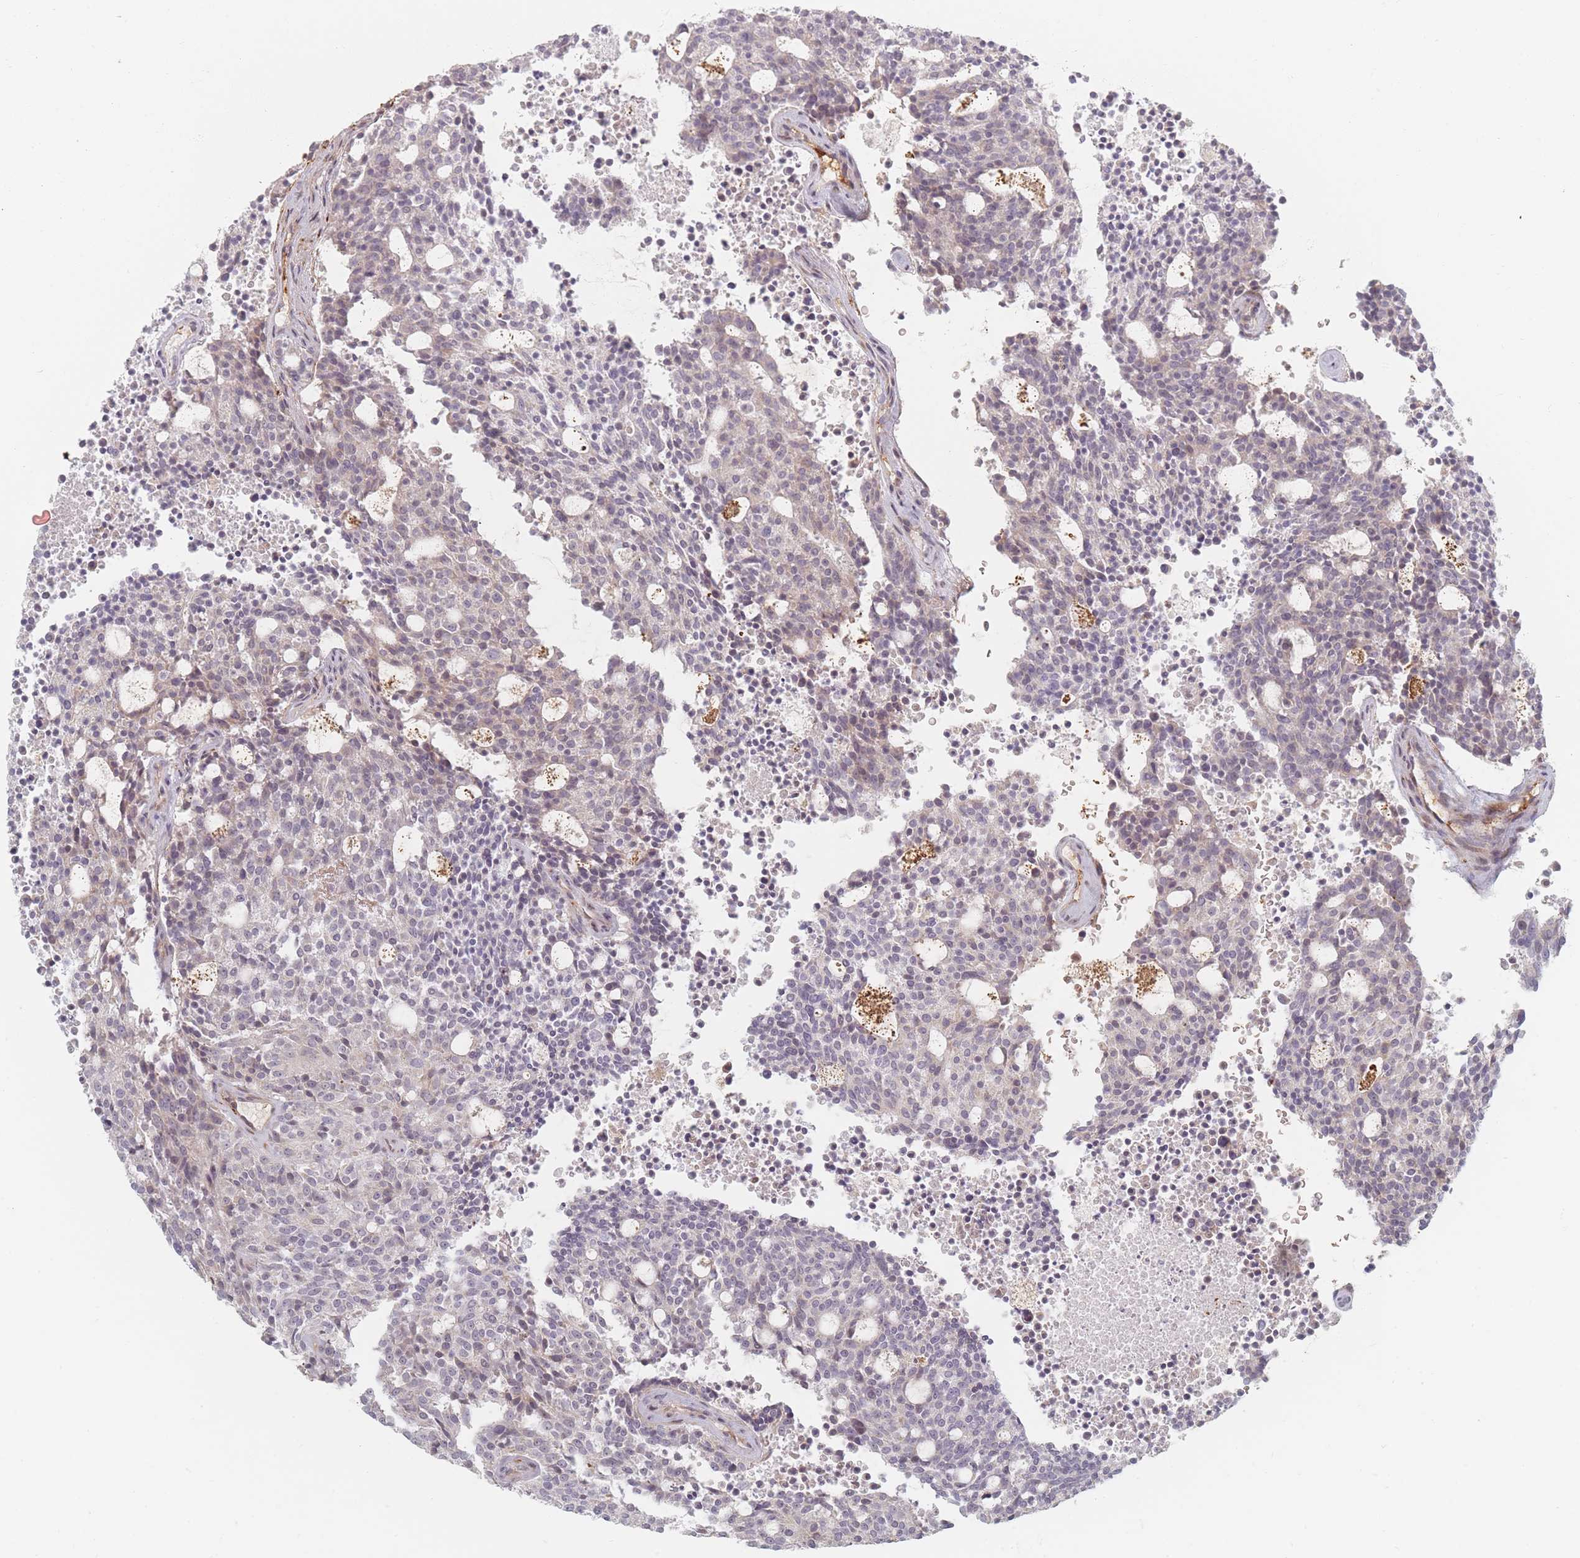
{"staining": {"intensity": "negative", "quantity": "none", "location": "none"}, "tissue": "carcinoid", "cell_type": "Tumor cells", "image_type": "cancer", "snomed": [{"axis": "morphology", "description": "Carcinoid, malignant, NOS"}, {"axis": "topography", "description": "Pancreas"}], "caption": "Micrograph shows no significant protein expression in tumor cells of carcinoid. (Immunohistochemistry, brightfield microscopy, high magnification).", "gene": "ZKSCAN7", "patient": {"sex": "female", "age": 54}}